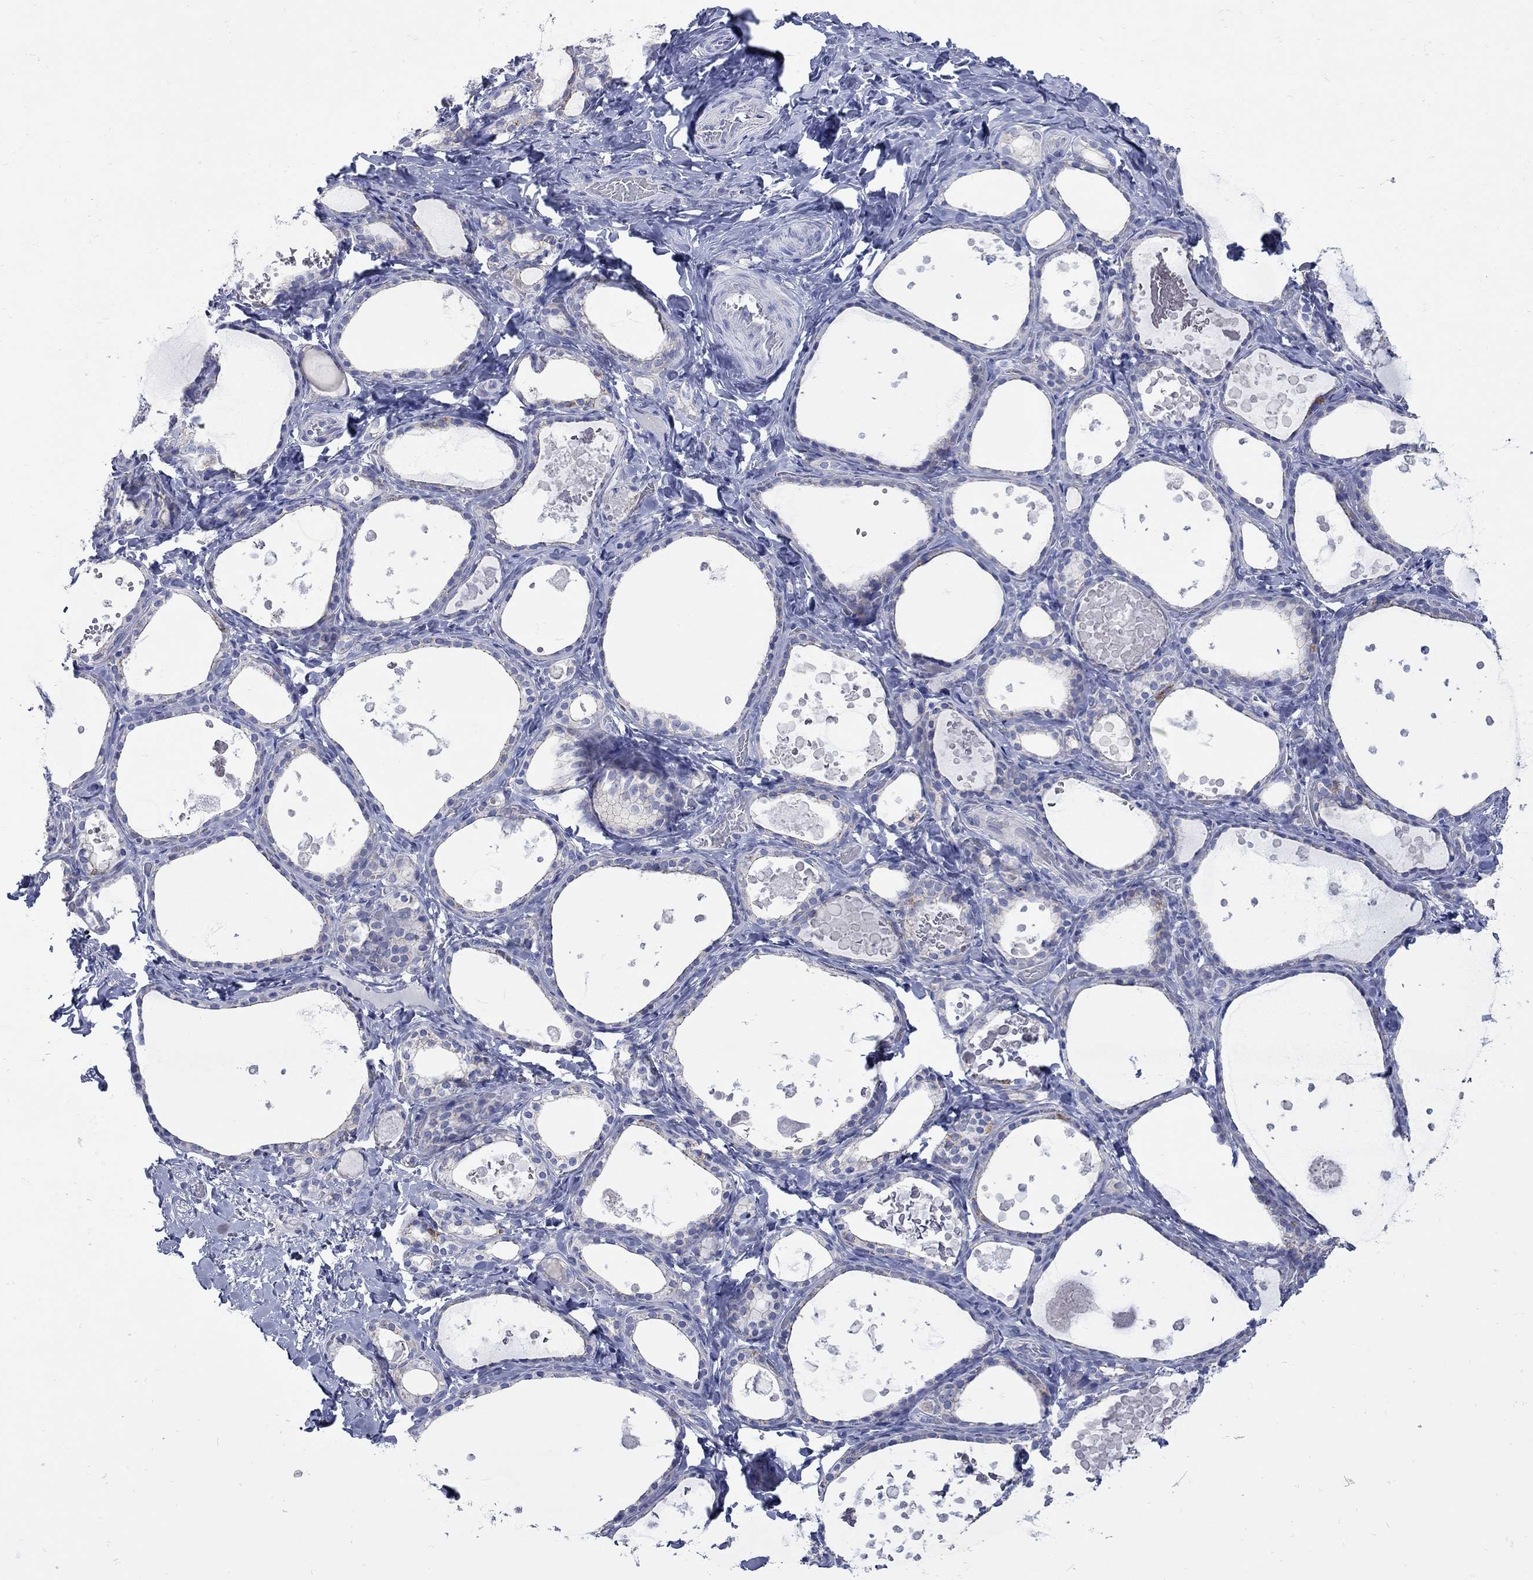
{"staining": {"intensity": "negative", "quantity": "none", "location": "none"}, "tissue": "thyroid gland", "cell_type": "Glandular cells", "image_type": "normal", "snomed": [{"axis": "morphology", "description": "Normal tissue, NOS"}, {"axis": "topography", "description": "Thyroid gland"}], "caption": "An immunohistochemistry image of benign thyroid gland is shown. There is no staining in glandular cells of thyroid gland. (Brightfield microscopy of DAB immunohistochemistry (IHC) at high magnification).", "gene": "PDZD3", "patient": {"sex": "female", "age": 56}}